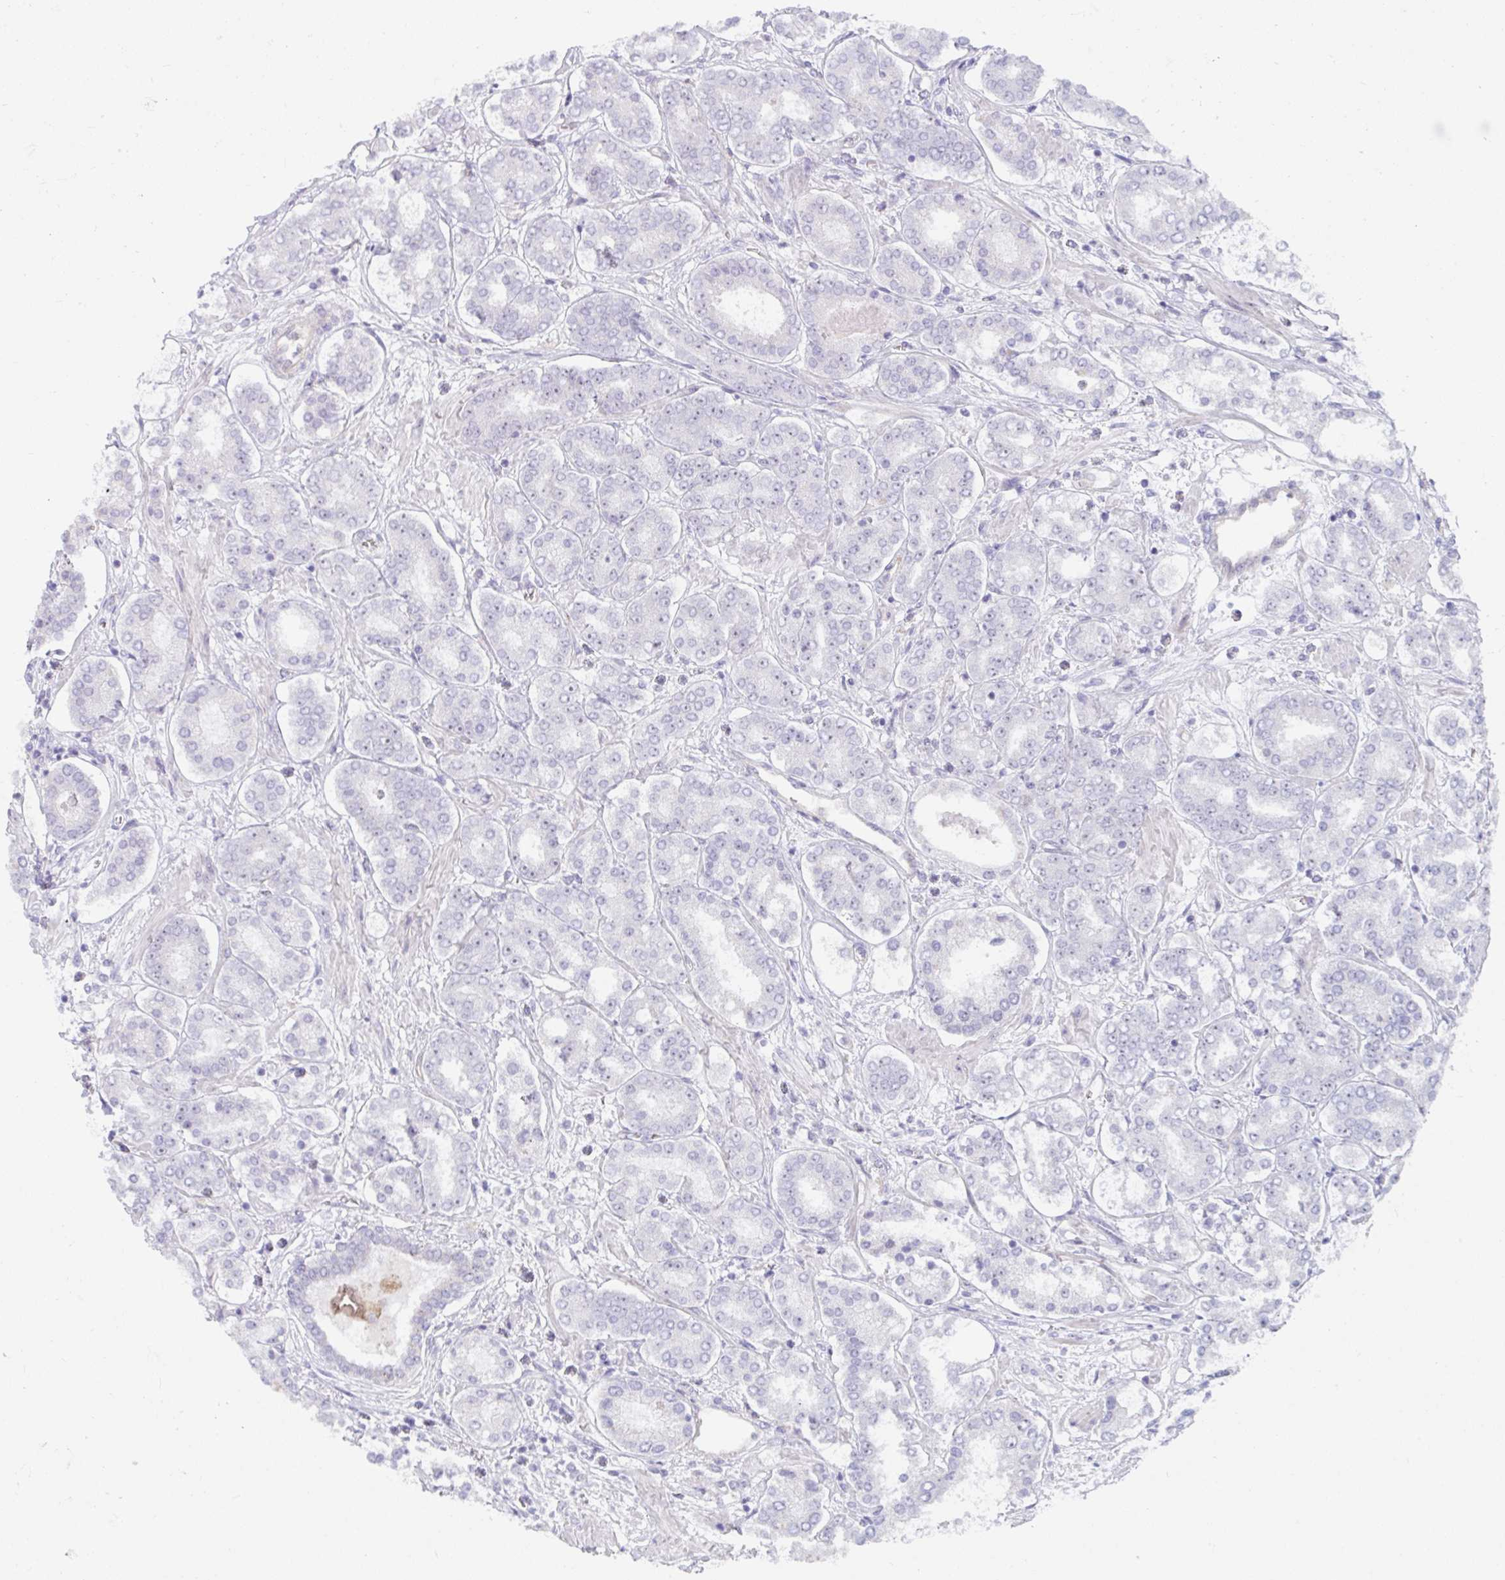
{"staining": {"intensity": "negative", "quantity": "none", "location": "none"}, "tissue": "prostate cancer", "cell_type": "Tumor cells", "image_type": "cancer", "snomed": [{"axis": "morphology", "description": "Adenocarcinoma, High grade"}, {"axis": "topography", "description": "Prostate"}], "caption": "High power microscopy image of an IHC micrograph of adenocarcinoma (high-grade) (prostate), revealing no significant positivity in tumor cells.", "gene": "MUS81", "patient": {"sex": "male", "age": 72}}